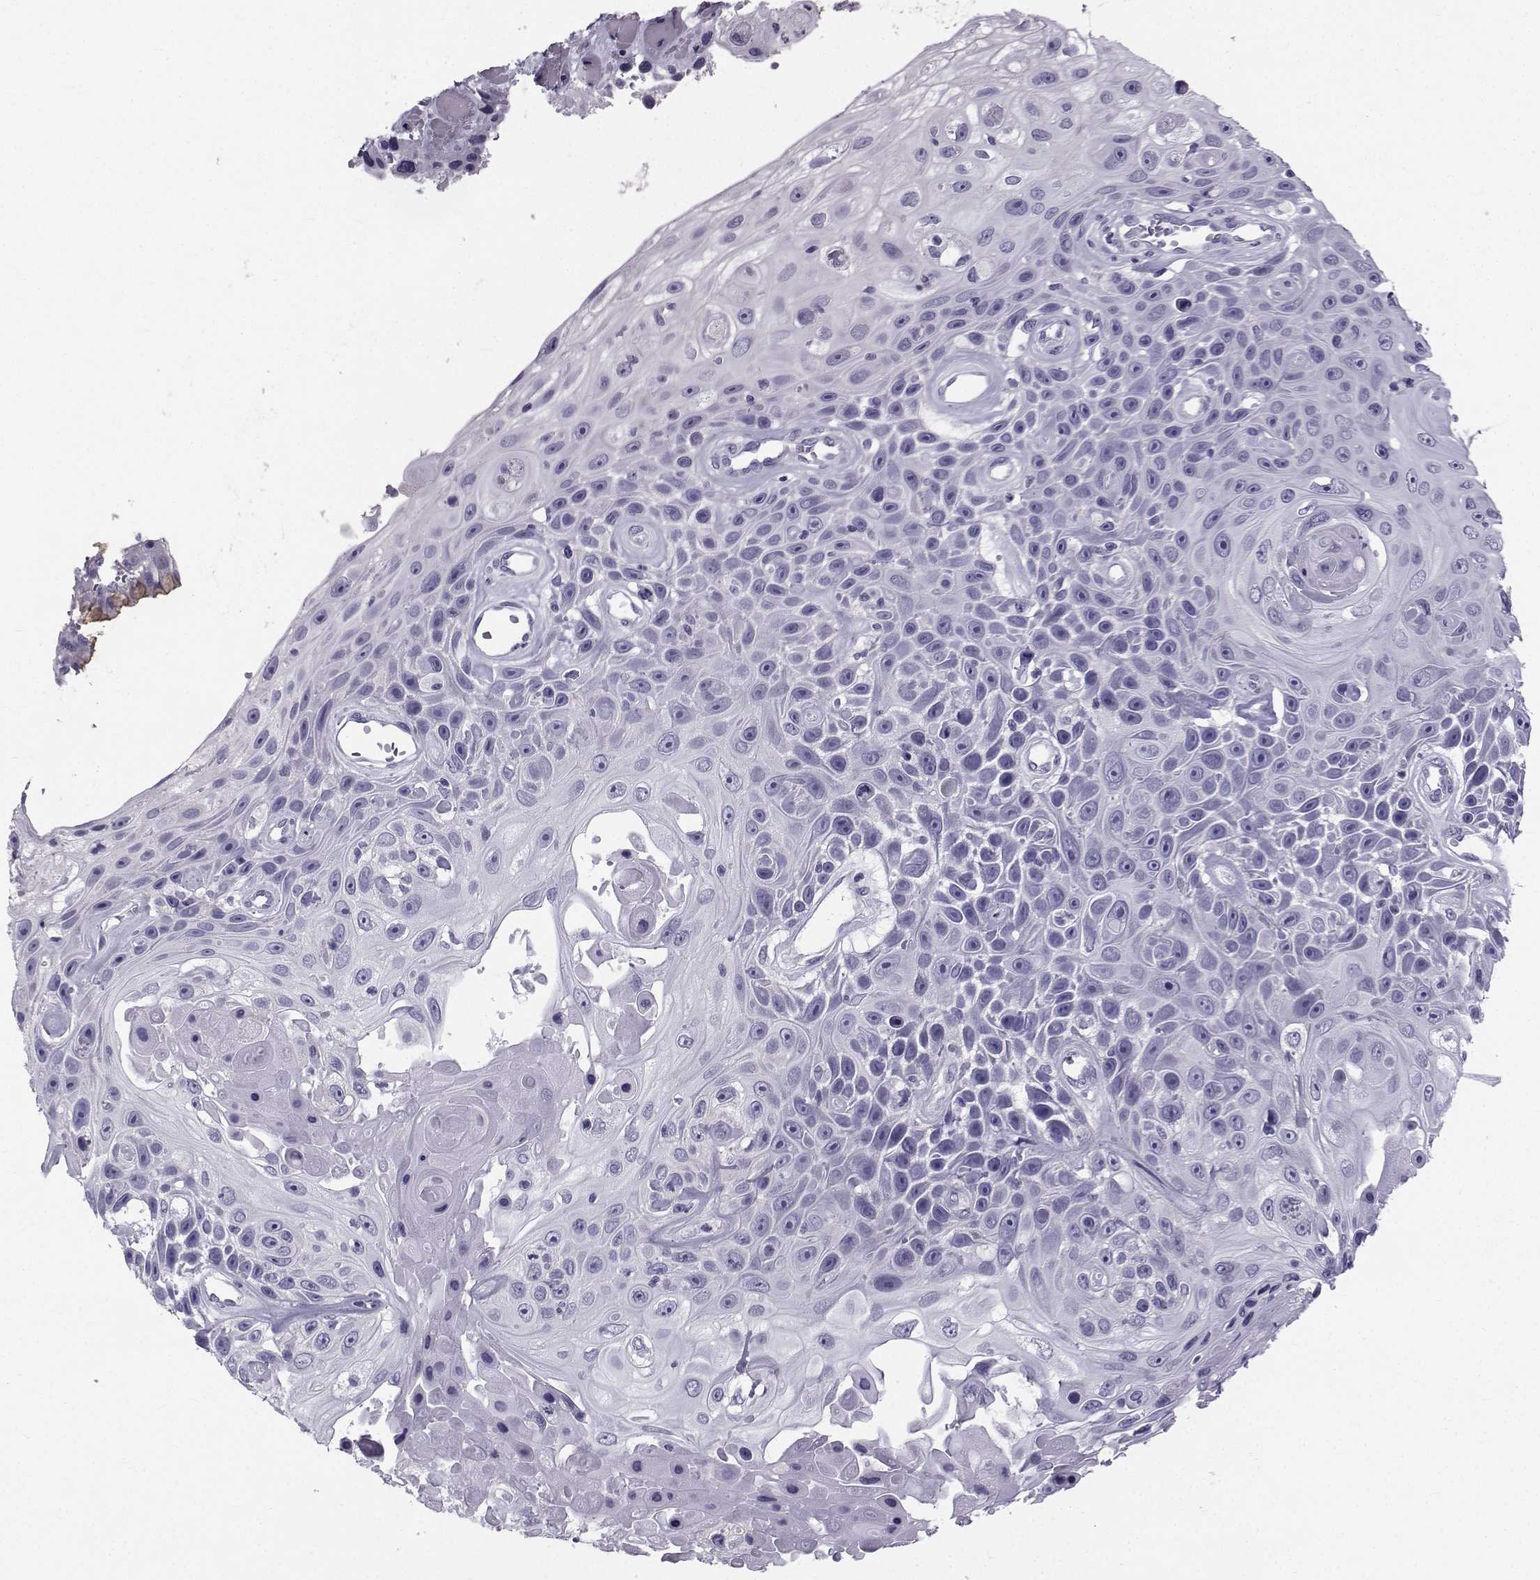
{"staining": {"intensity": "negative", "quantity": "none", "location": "none"}, "tissue": "skin cancer", "cell_type": "Tumor cells", "image_type": "cancer", "snomed": [{"axis": "morphology", "description": "Squamous cell carcinoma, NOS"}, {"axis": "topography", "description": "Skin"}], "caption": "Micrograph shows no significant protein staining in tumor cells of squamous cell carcinoma (skin). (Brightfield microscopy of DAB (3,3'-diaminobenzidine) immunohistochemistry at high magnification).", "gene": "SPANXD", "patient": {"sex": "male", "age": 82}}